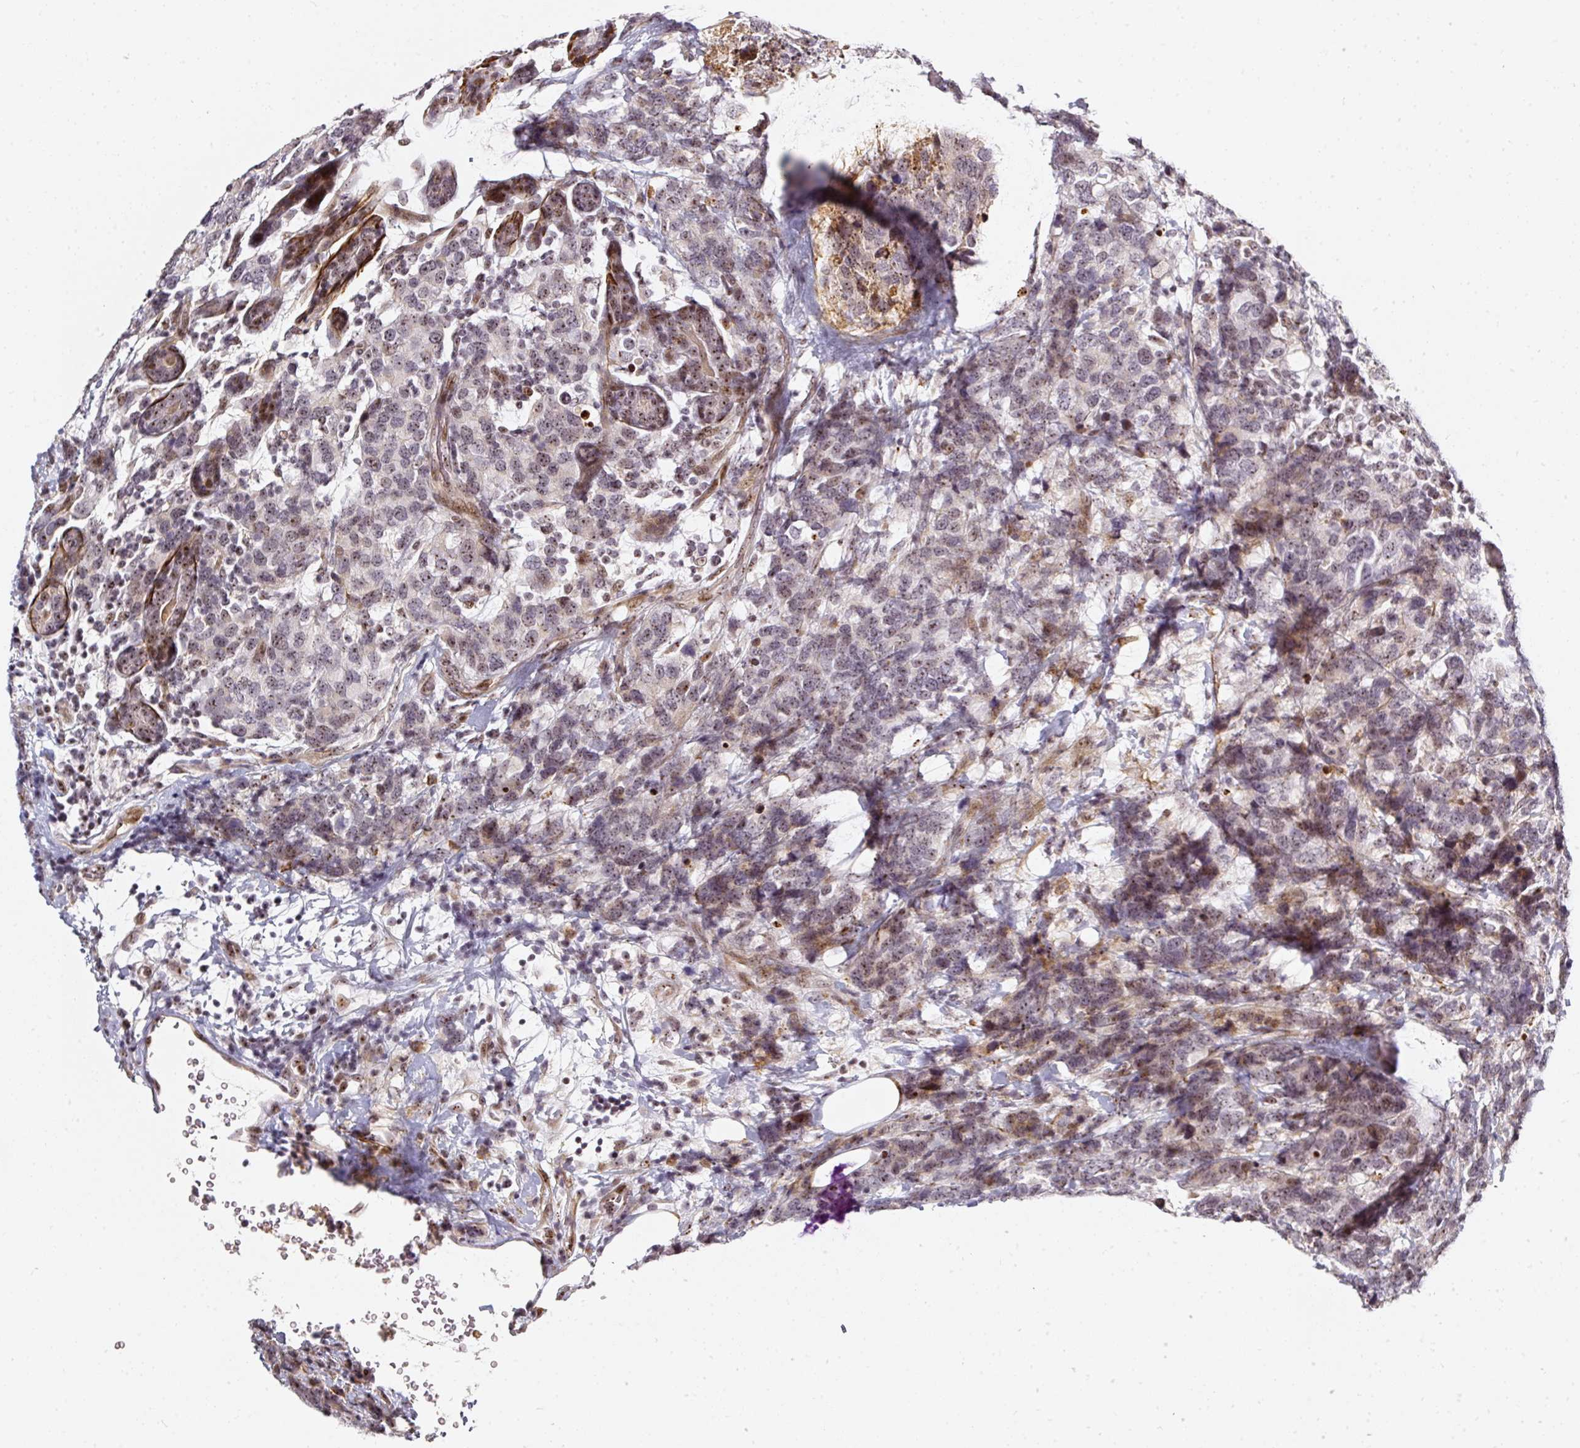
{"staining": {"intensity": "weak", "quantity": "<25%", "location": "cytoplasmic/membranous,nuclear"}, "tissue": "breast cancer", "cell_type": "Tumor cells", "image_type": "cancer", "snomed": [{"axis": "morphology", "description": "Lobular carcinoma"}, {"axis": "topography", "description": "Breast"}], "caption": "Immunohistochemistry micrograph of breast cancer (lobular carcinoma) stained for a protein (brown), which displays no positivity in tumor cells.", "gene": "MXRA8", "patient": {"sex": "female", "age": 59}}